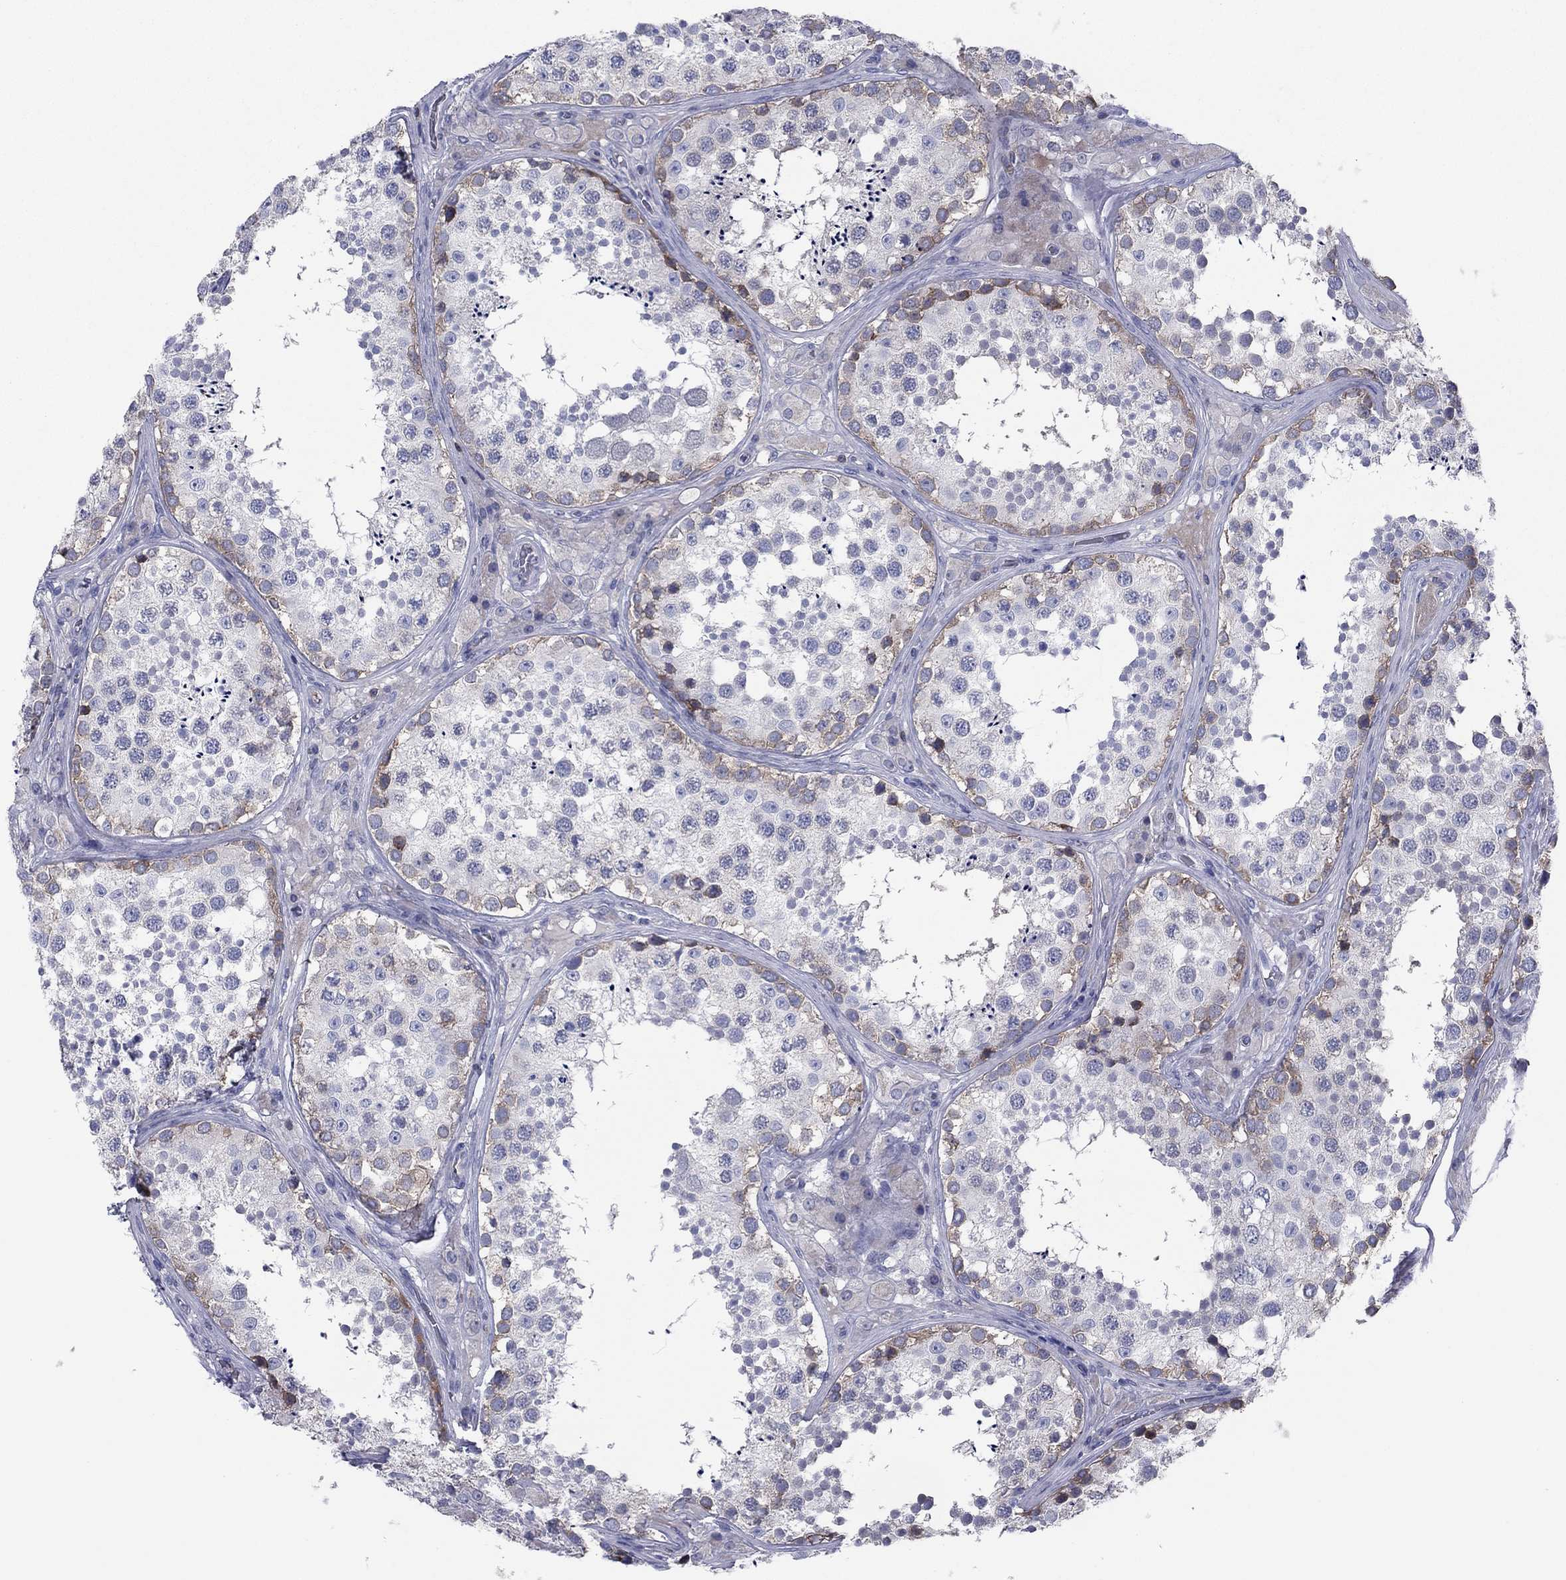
{"staining": {"intensity": "moderate", "quantity": "<25%", "location": "cytoplasmic/membranous"}, "tissue": "testis", "cell_type": "Cells in seminiferous ducts", "image_type": "normal", "snomed": [{"axis": "morphology", "description": "Normal tissue, NOS"}, {"axis": "topography", "description": "Testis"}], "caption": "Immunohistochemistry (IHC) photomicrograph of benign testis stained for a protein (brown), which demonstrates low levels of moderate cytoplasmic/membranous expression in about <25% of cells in seminiferous ducts.", "gene": "PVR", "patient": {"sex": "male", "age": 34}}